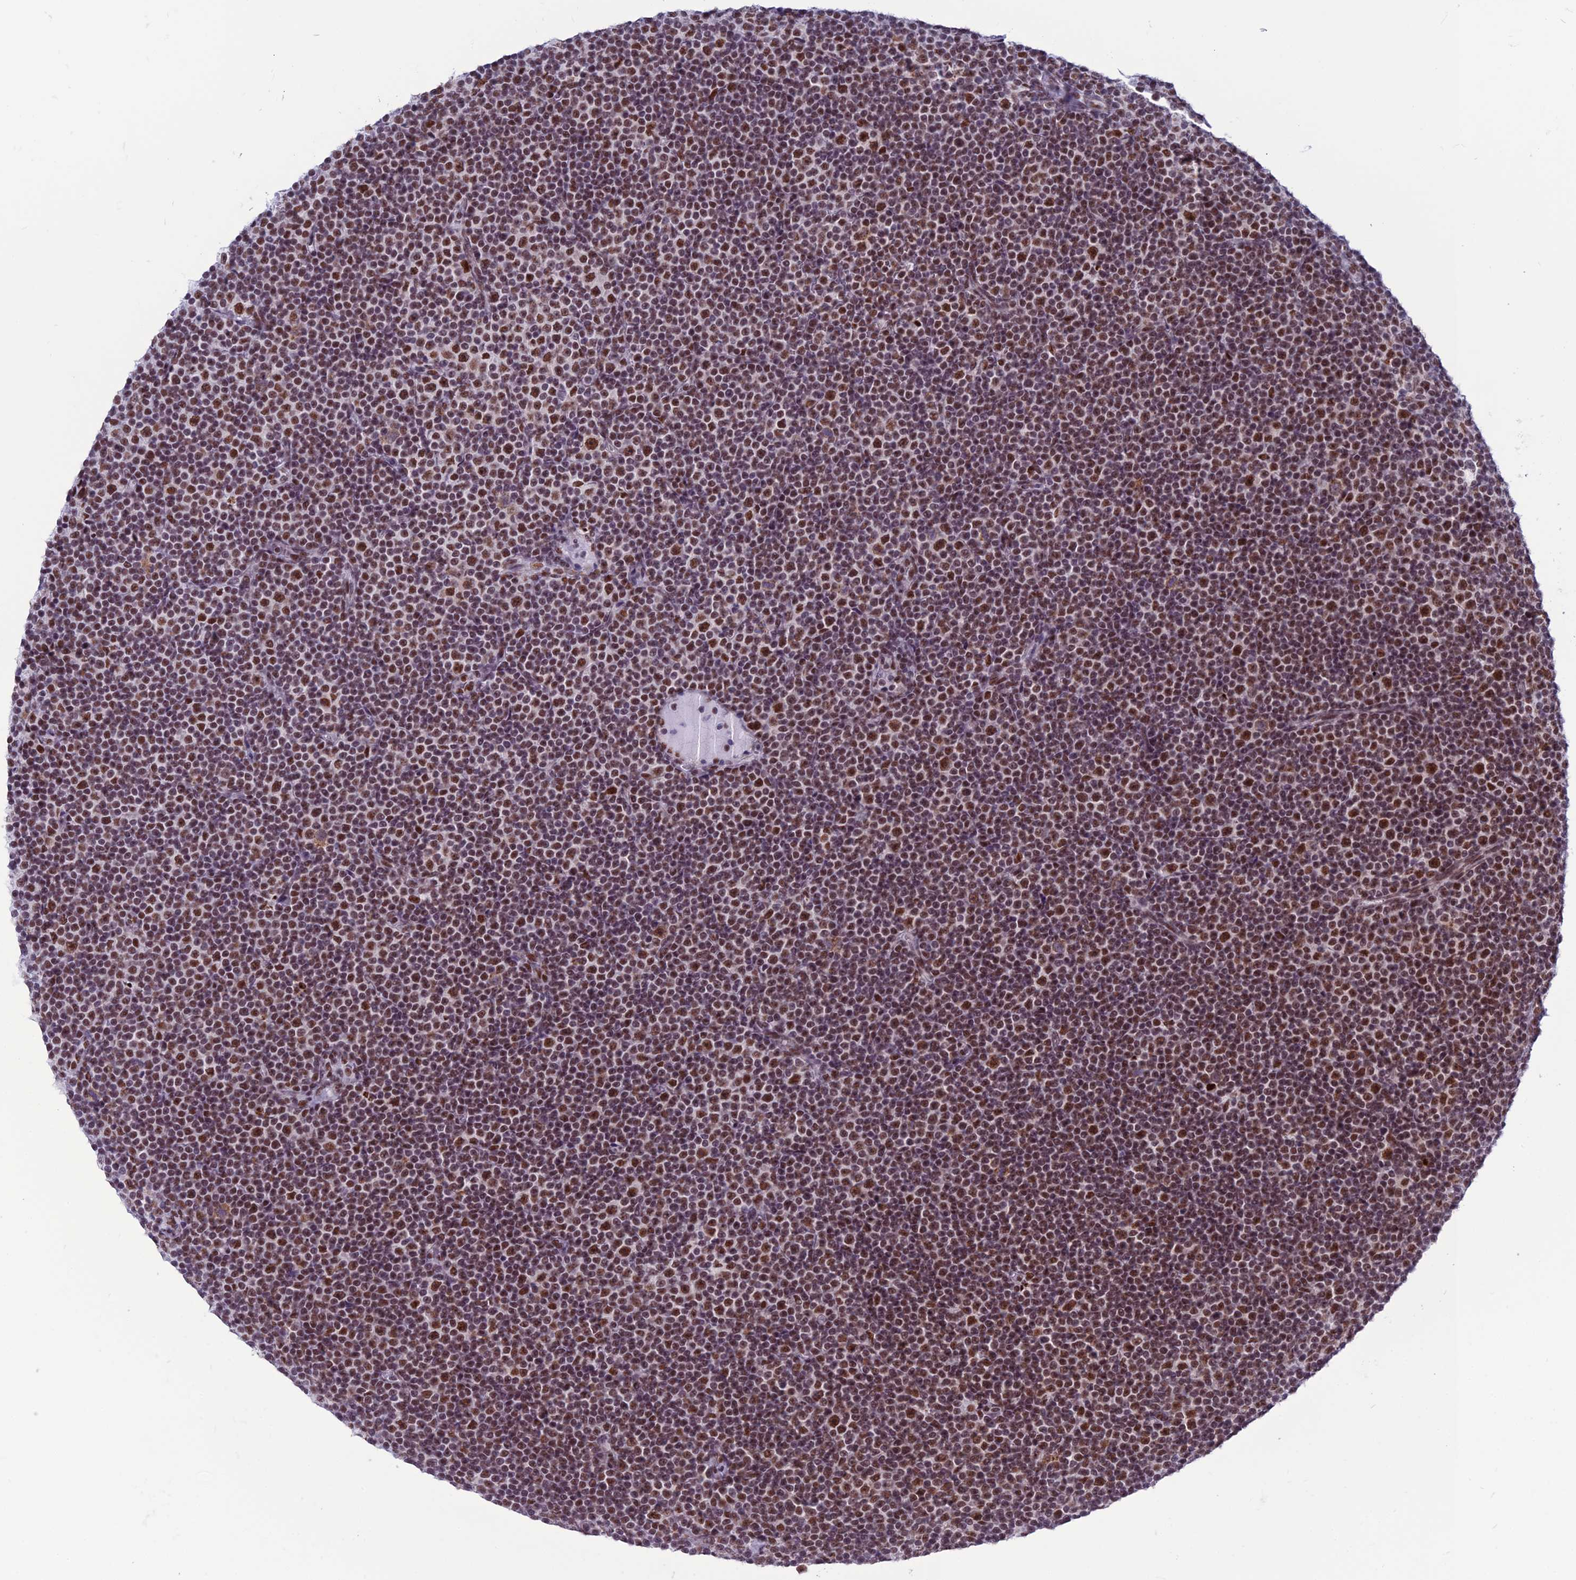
{"staining": {"intensity": "moderate", "quantity": ">75%", "location": "nuclear"}, "tissue": "lymphoma", "cell_type": "Tumor cells", "image_type": "cancer", "snomed": [{"axis": "morphology", "description": "Malignant lymphoma, non-Hodgkin's type, Low grade"}, {"axis": "topography", "description": "Lymph node"}], "caption": "A brown stain highlights moderate nuclear staining of a protein in human malignant lymphoma, non-Hodgkin's type (low-grade) tumor cells. Immunohistochemistry (ihc) stains the protein of interest in brown and the nuclei are stained blue.", "gene": "U2AF1", "patient": {"sex": "female", "age": 67}}